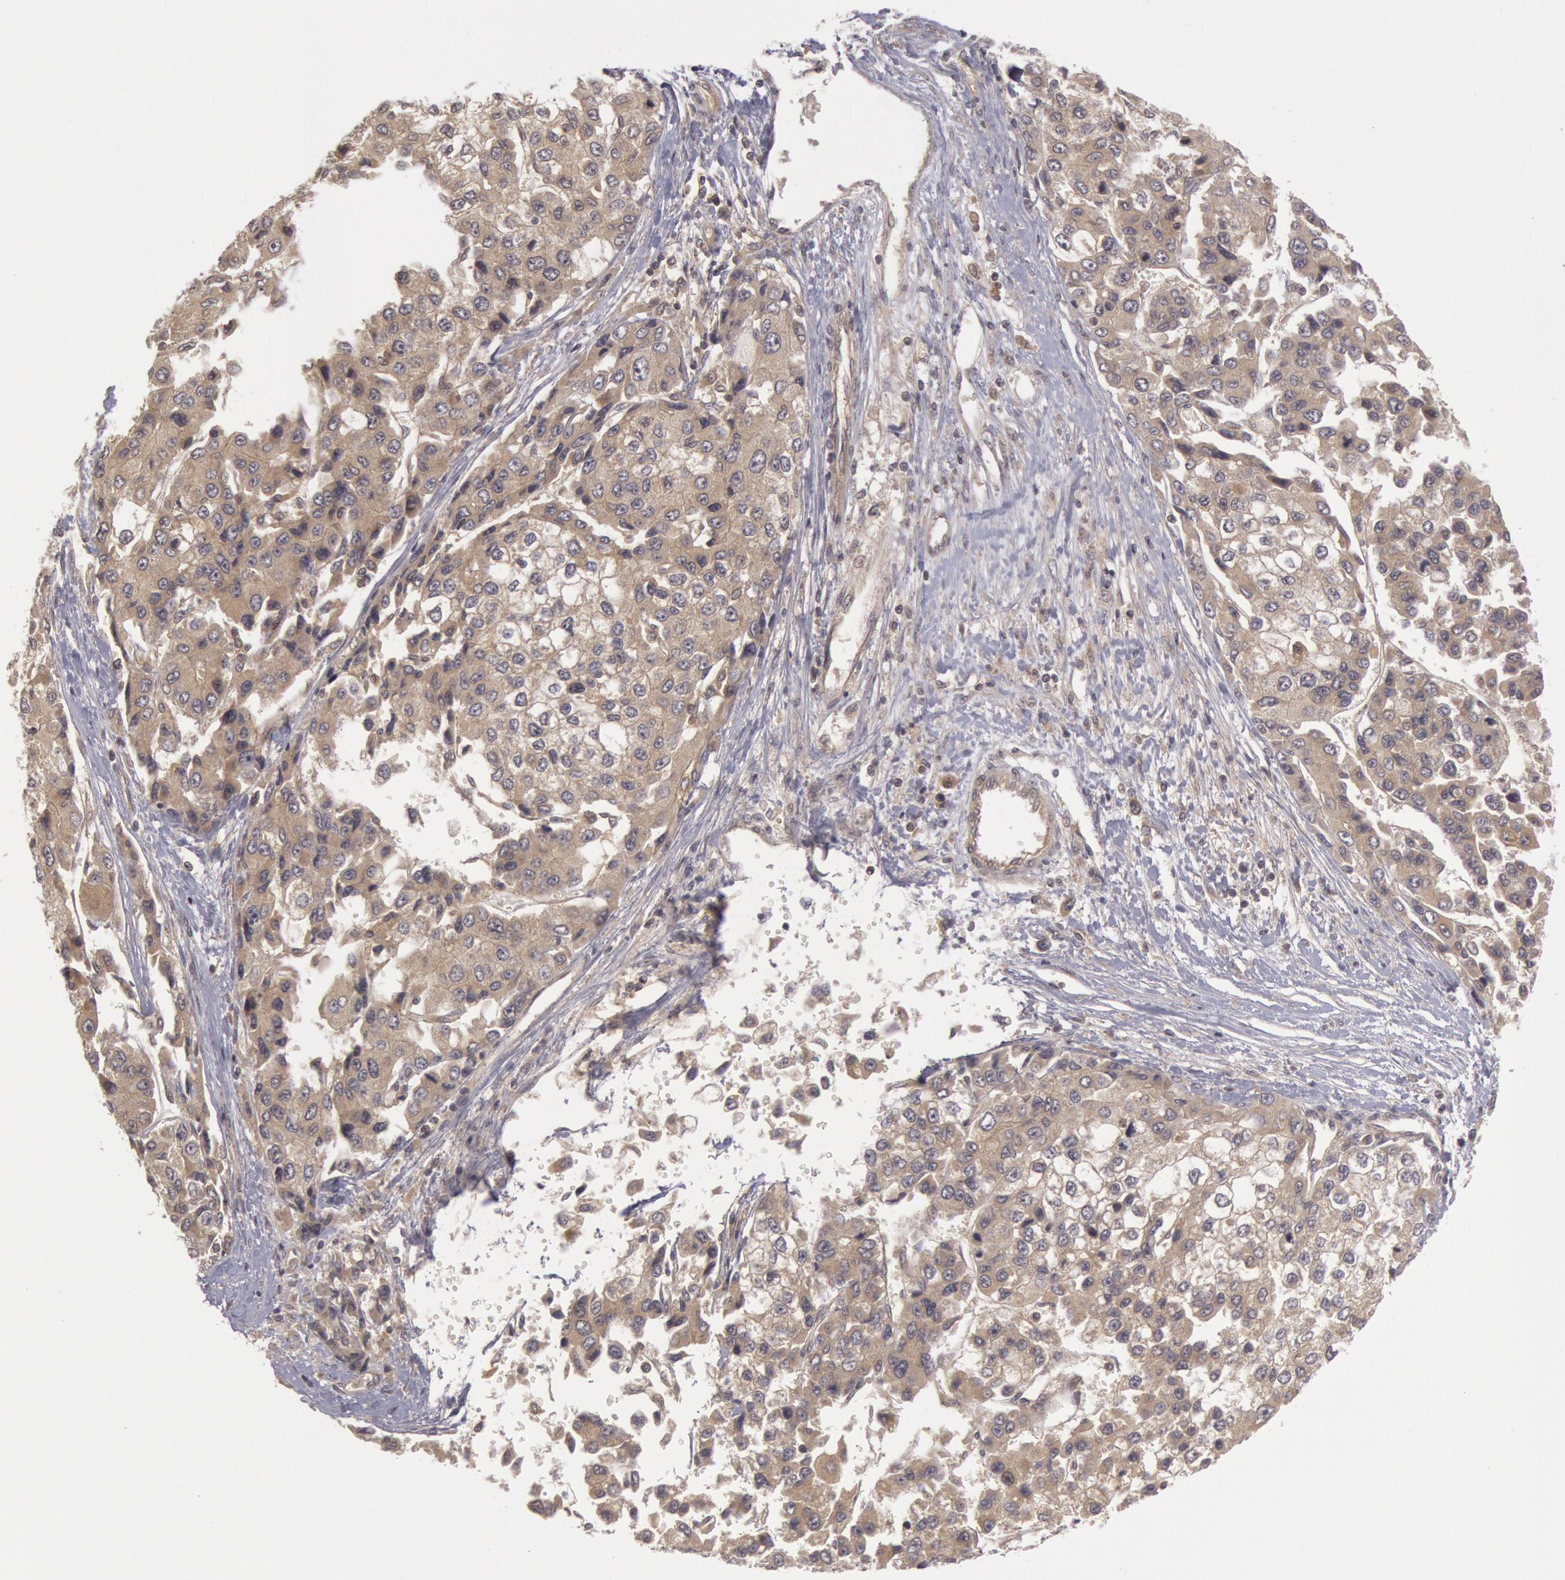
{"staining": {"intensity": "moderate", "quantity": ">75%", "location": "cytoplasmic/membranous"}, "tissue": "liver cancer", "cell_type": "Tumor cells", "image_type": "cancer", "snomed": [{"axis": "morphology", "description": "Carcinoma, Hepatocellular, NOS"}, {"axis": "topography", "description": "Liver"}], "caption": "Liver hepatocellular carcinoma stained with immunohistochemistry displays moderate cytoplasmic/membranous staining in about >75% of tumor cells.", "gene": "BRAF", "patient": {"sex": "female", "age": 66}}